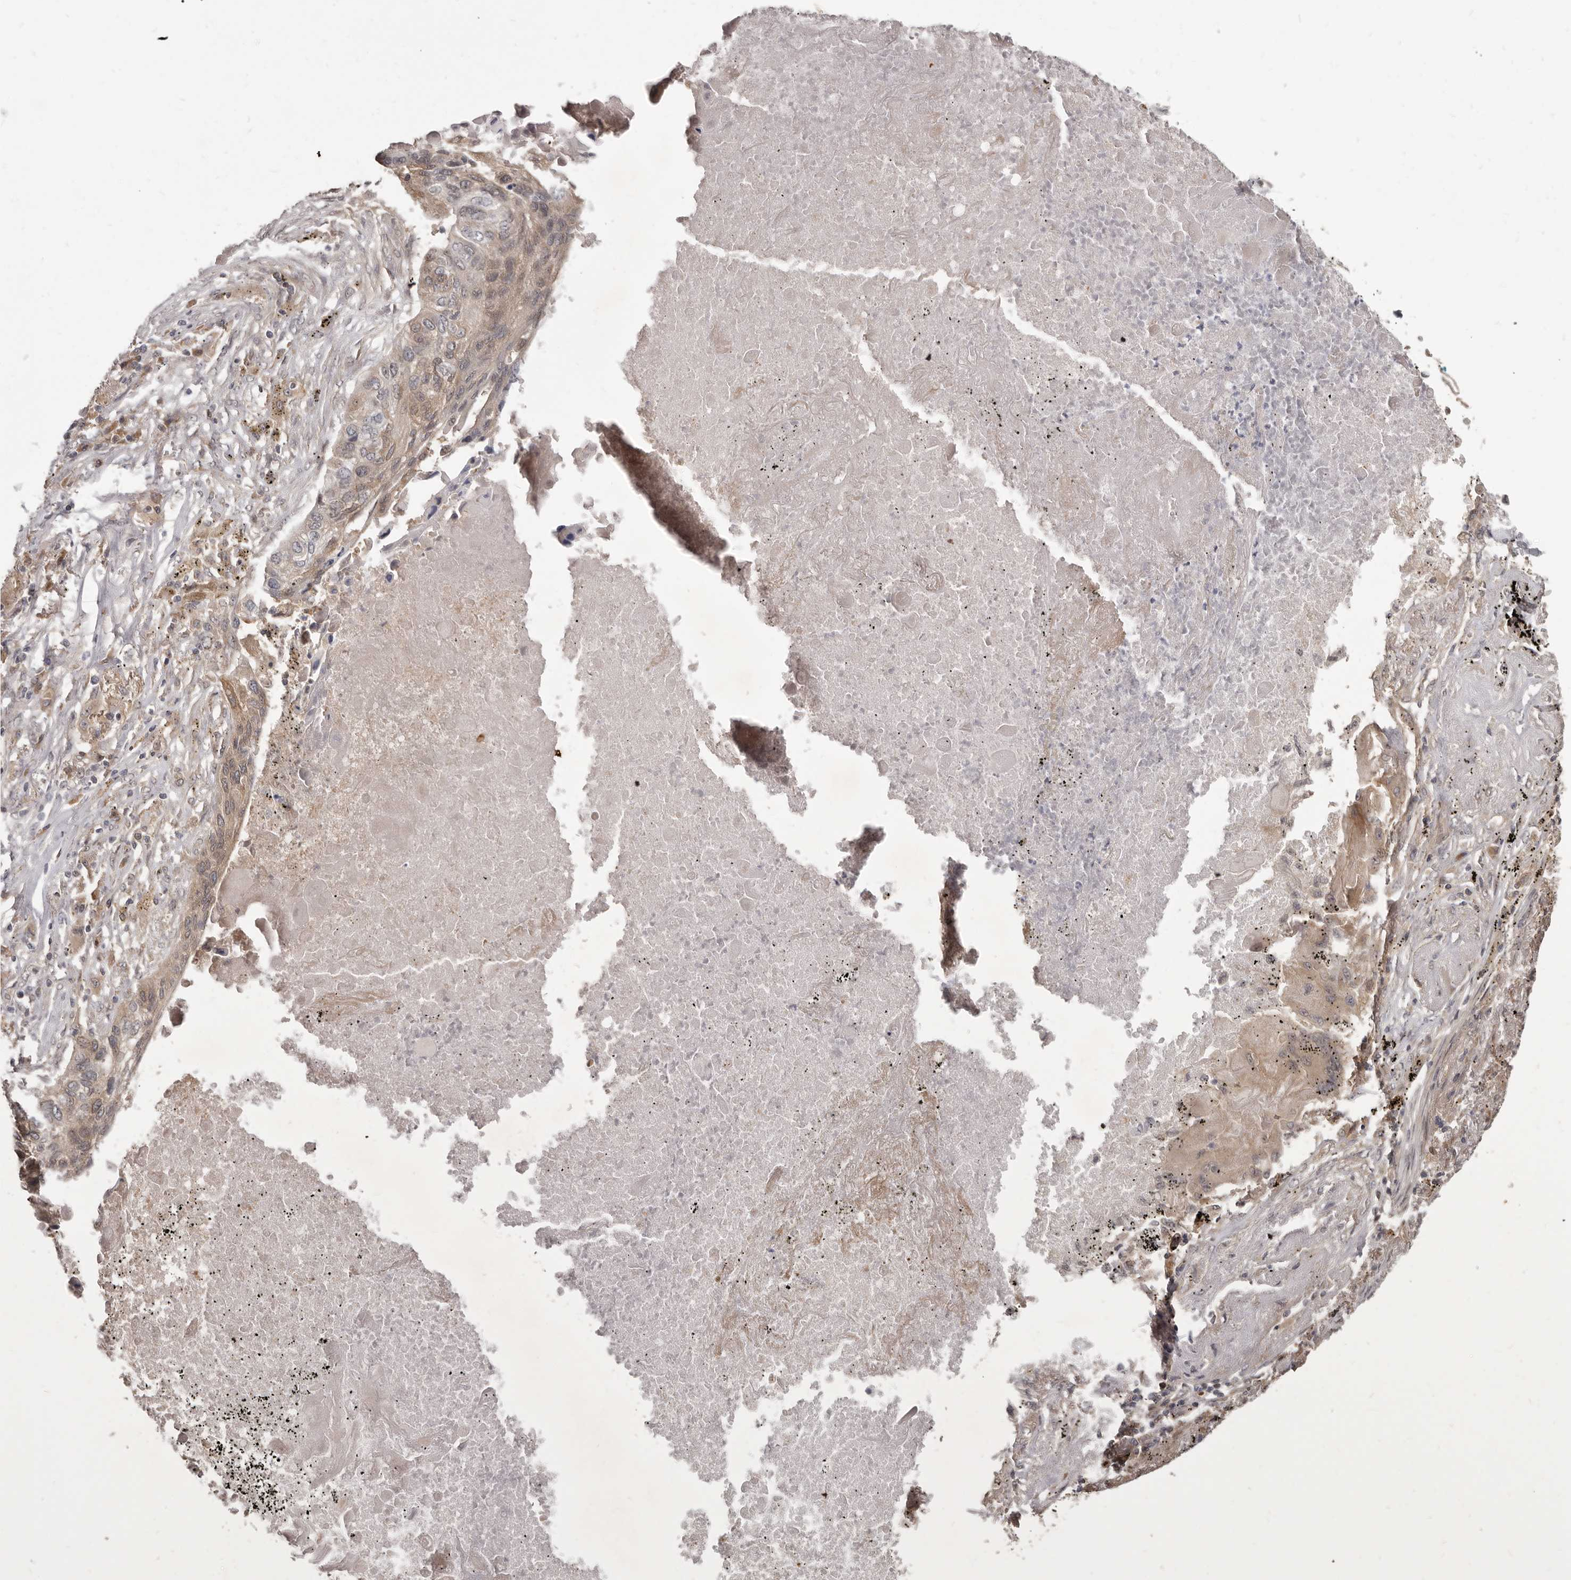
{"staining": {"intensity": "weak", "quantity": "25%-75%", "location": "cytoplasmic/membranous,nuclear"}, "tissue": "lung cancer", "cell_type": "Tumor cells", "image_type": "cancer", "snomed": [{"axis": "morphology", "description": "Squamous cell carcinoma, NOS"}, {"axis": "topography", "description": "Lung"}], "caption": "The photomicrograph shows immunohistochemical staining of squamous cell carcinoma (lung). There is weak cytoplasmic/membranous and nuclear expression is seen in approximately 25%-75% of tumor cells. (DAB IHC, brown staining for protein, blue staining for nuclei).", "gene": "BAD", "patient": {"sex": "female", "age": 63}}